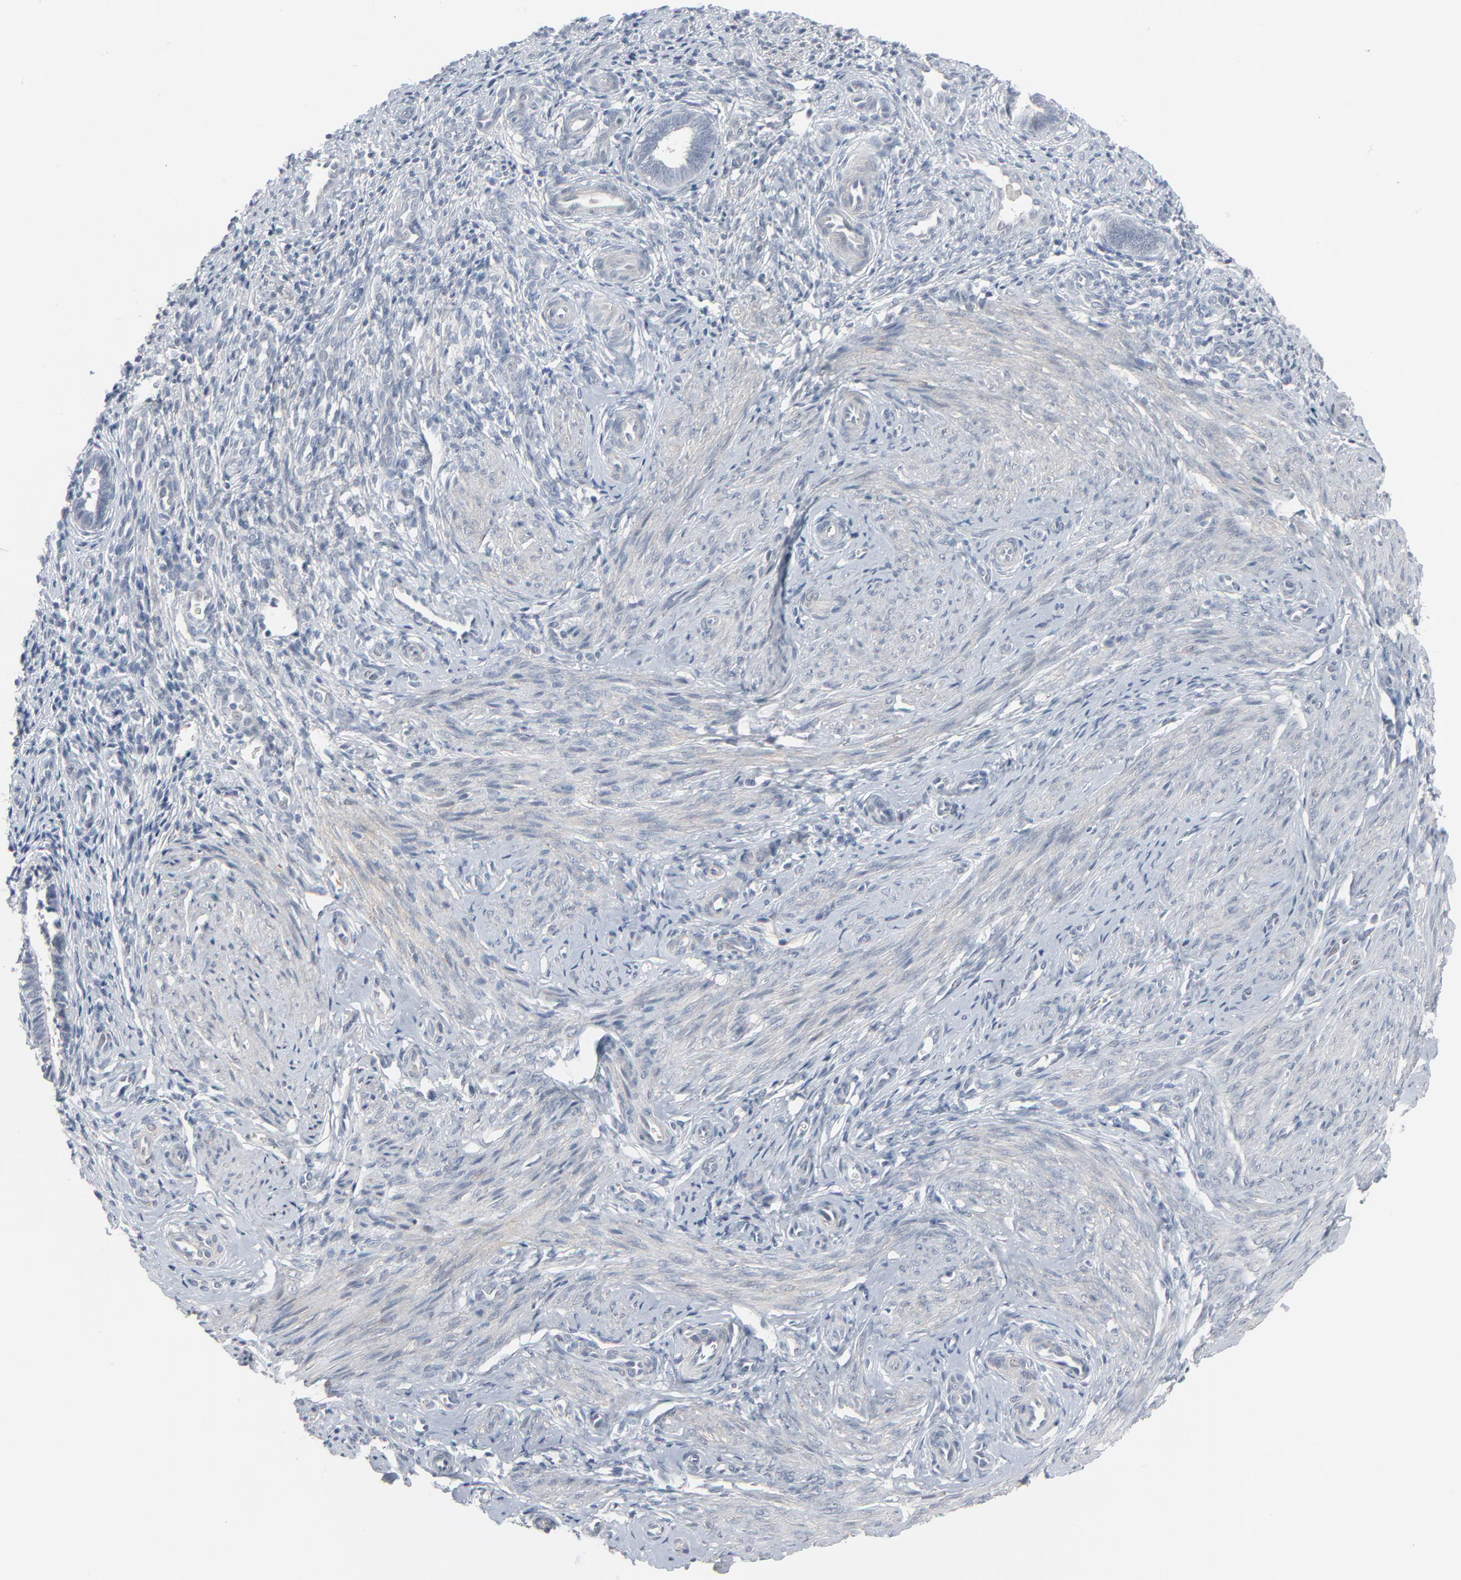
{"staining": {"intensity": "negative", "quantity": "none", "location": "none"}, "tissue": "endometrium", "cell_type": "Cells in endometrial stroma", "image_type": "normal", "snomed": [{"axis": "morphology", "description": "Normal tissue, NOS"}, {"axis": "topography", "description": "Endometrium"}], "caption": "Cells in endometrial stroma are negative for brown protein staining in normal endometrium. Brightfield microscopy of immunohistochemistry (IHC) stained with DAB (3,3'-diaminobenzidine) (brown) and hematoxylin (blue), captured at high magnification.", "gene": "NEUROD1", "patient": {"sex": "female", "age": 27}}